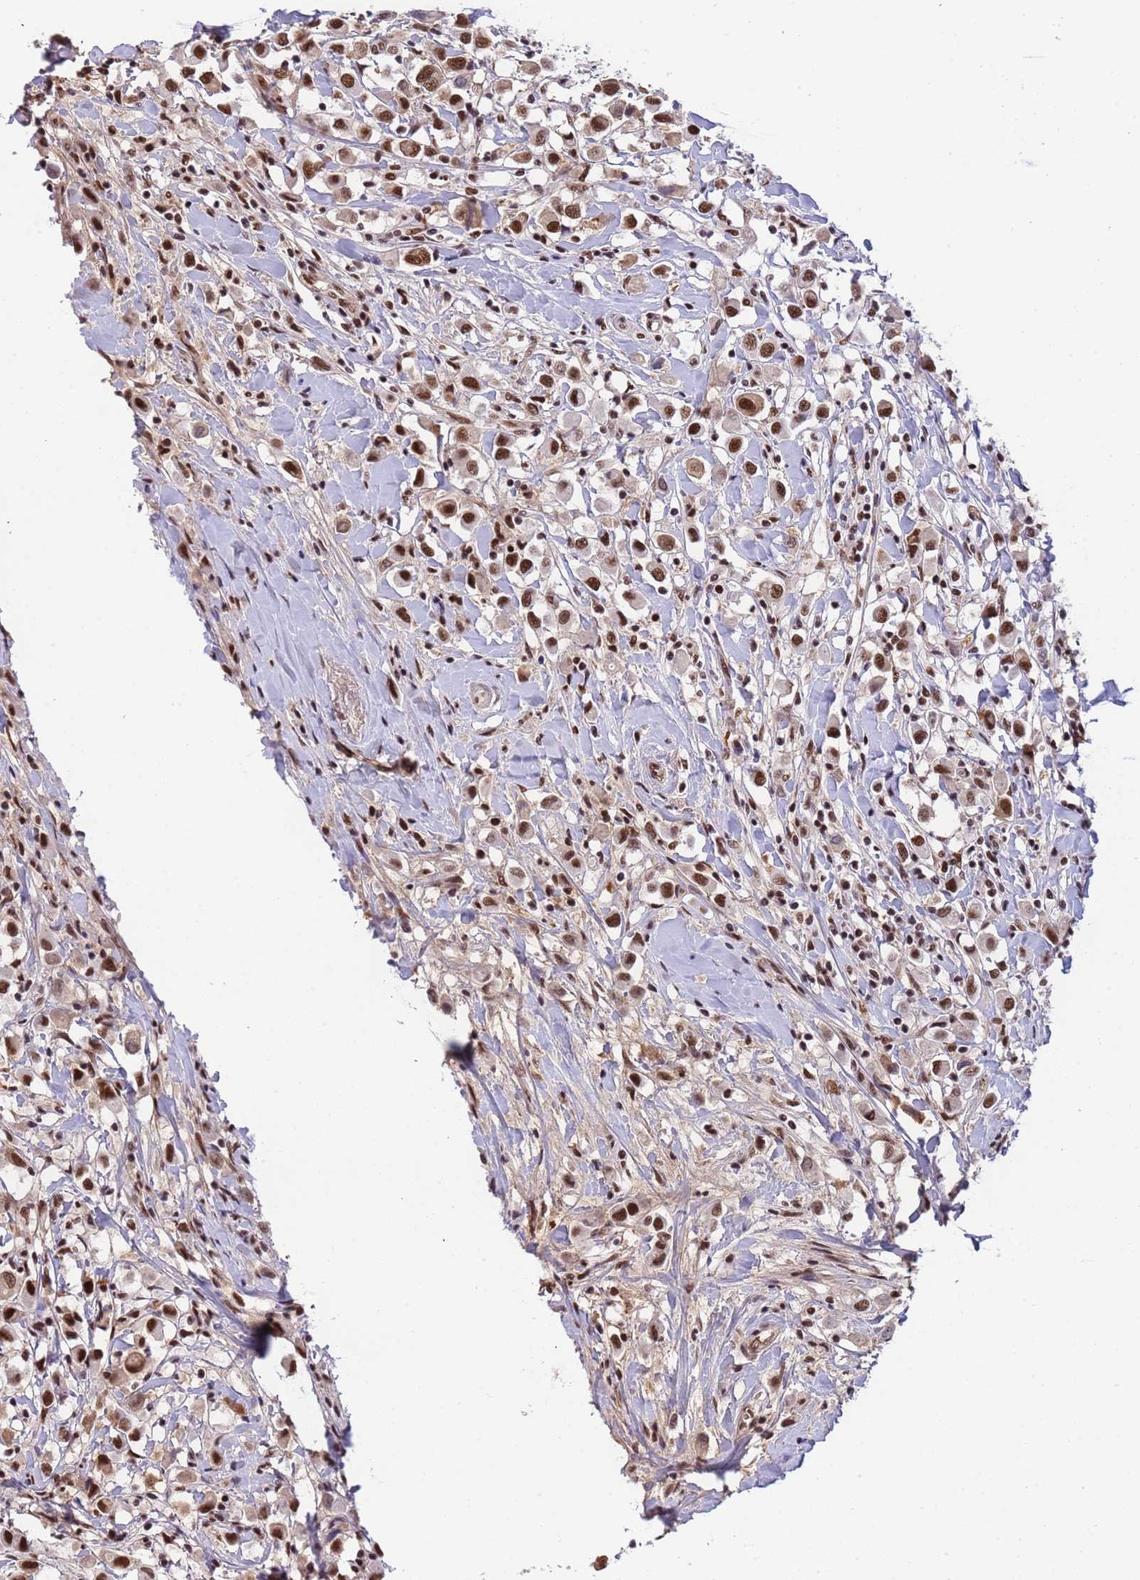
{"staining": {"intensity": "strong", "quantity": ">75%", "location": "nuclear"}, "tissue": "breast cancer", "cell_type": "Tumor cells", "image_type": "cancer", "snomed": [{"axis": "morphology", "description": "Duct carcinoma"}, {"axis": "topography", "description": "Breast"}], "caption": "Protein staining of breast cancer (invasive ductal carcinoma) tissue exhibits strong nuclear staining in approximately >75% of tumor cells.", "gene": "SRRT", "patient": {"sex": "female", "age": 61}}